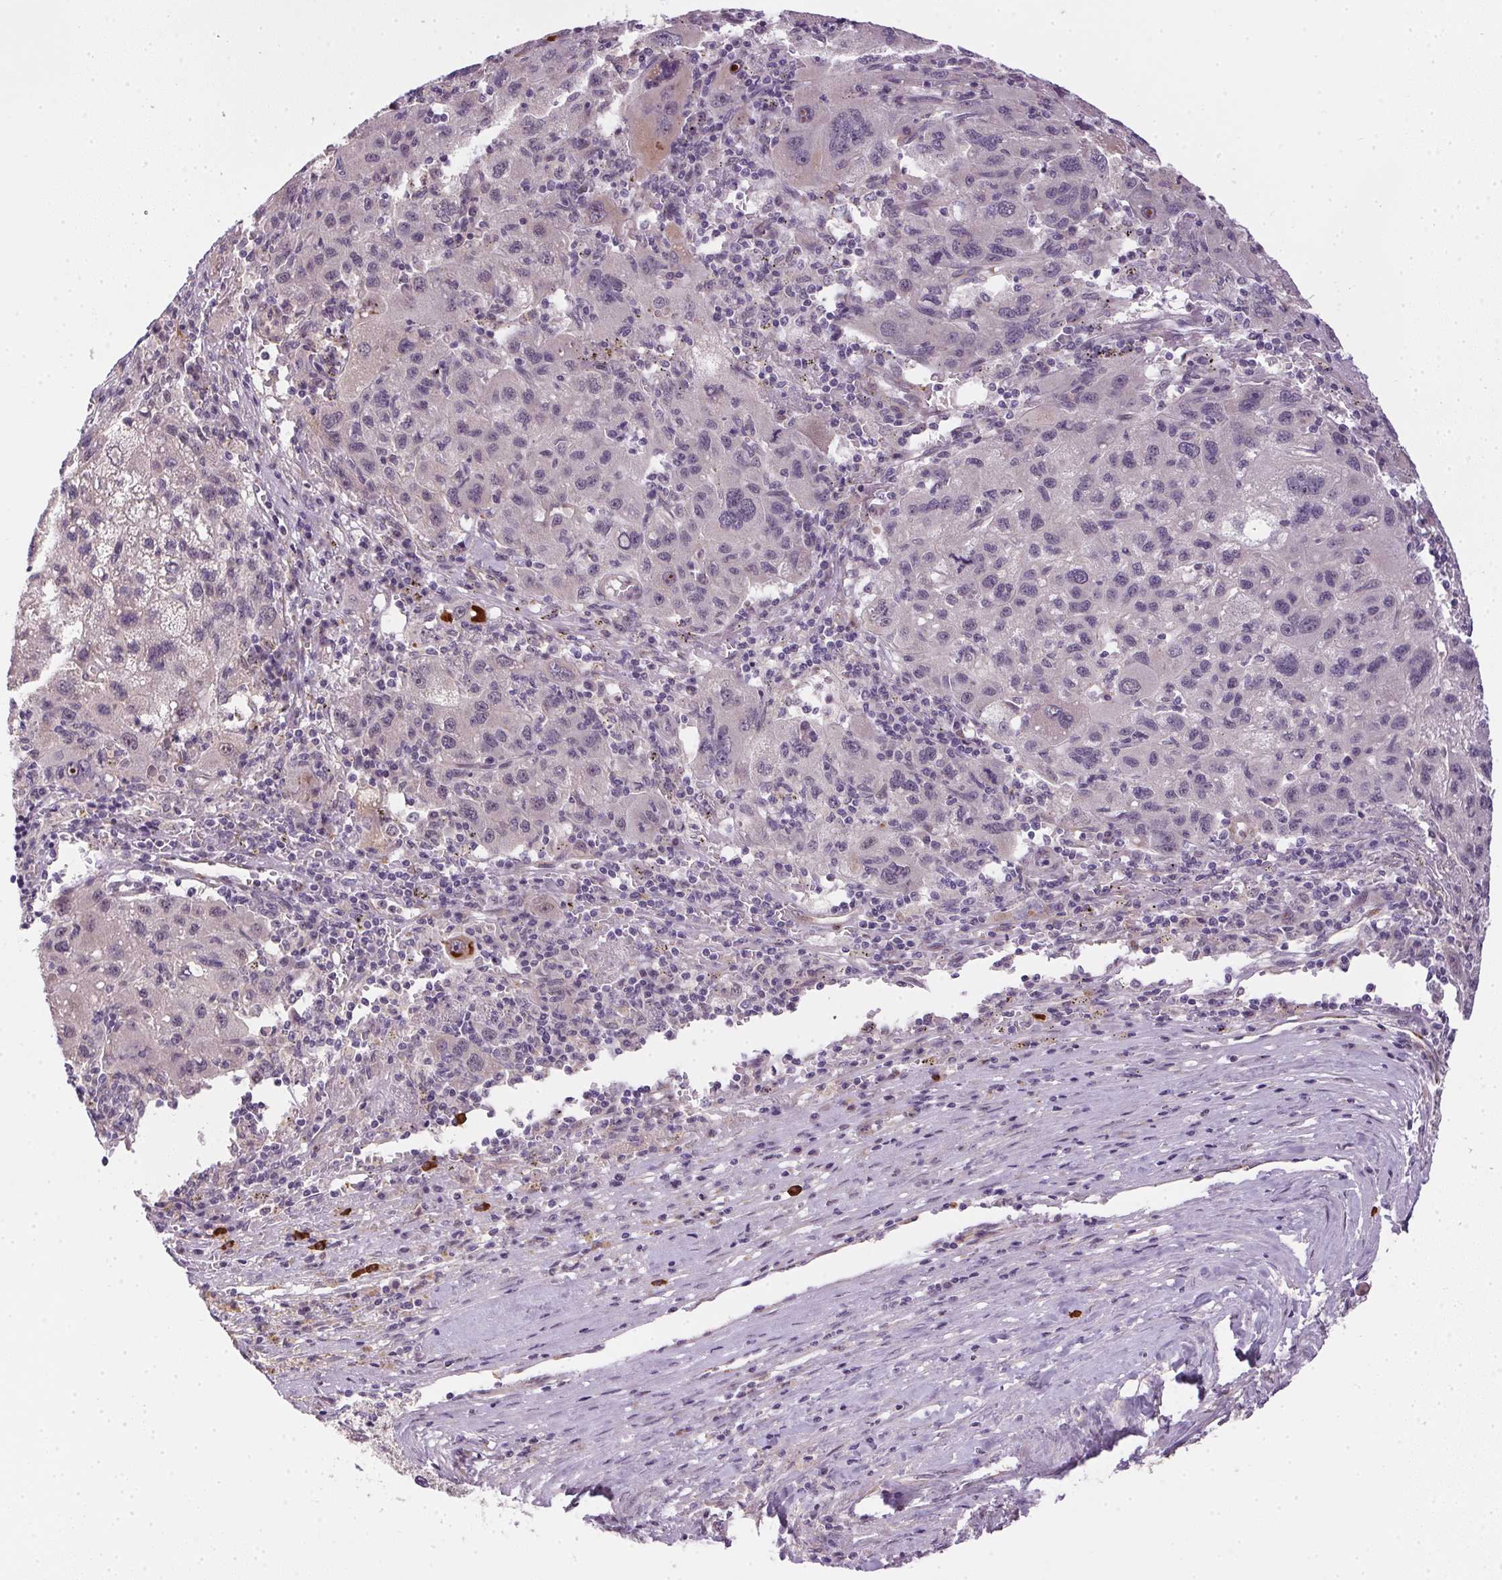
{"staining": {"intensity": "negative", "quantity": "none", "location": "none"}, "tissue": "liver cancer", "cell_type": "Tumor cells", "image_type": "cancer", "snomed": [{"axis": "morphology", "description": "Carcinoma, Hepatocellular, NOS"}, {"axis": "topography", "description": "Liver"}], "caption": "DAB (3,3'-diaminobenzidine) immunohistochemical staining of human liver cancer shows no significant expression in tumor cells. Nuclei are stained in blue.", "gene": "CFAP92", "patient": {"sex": "female", "age": 77}}